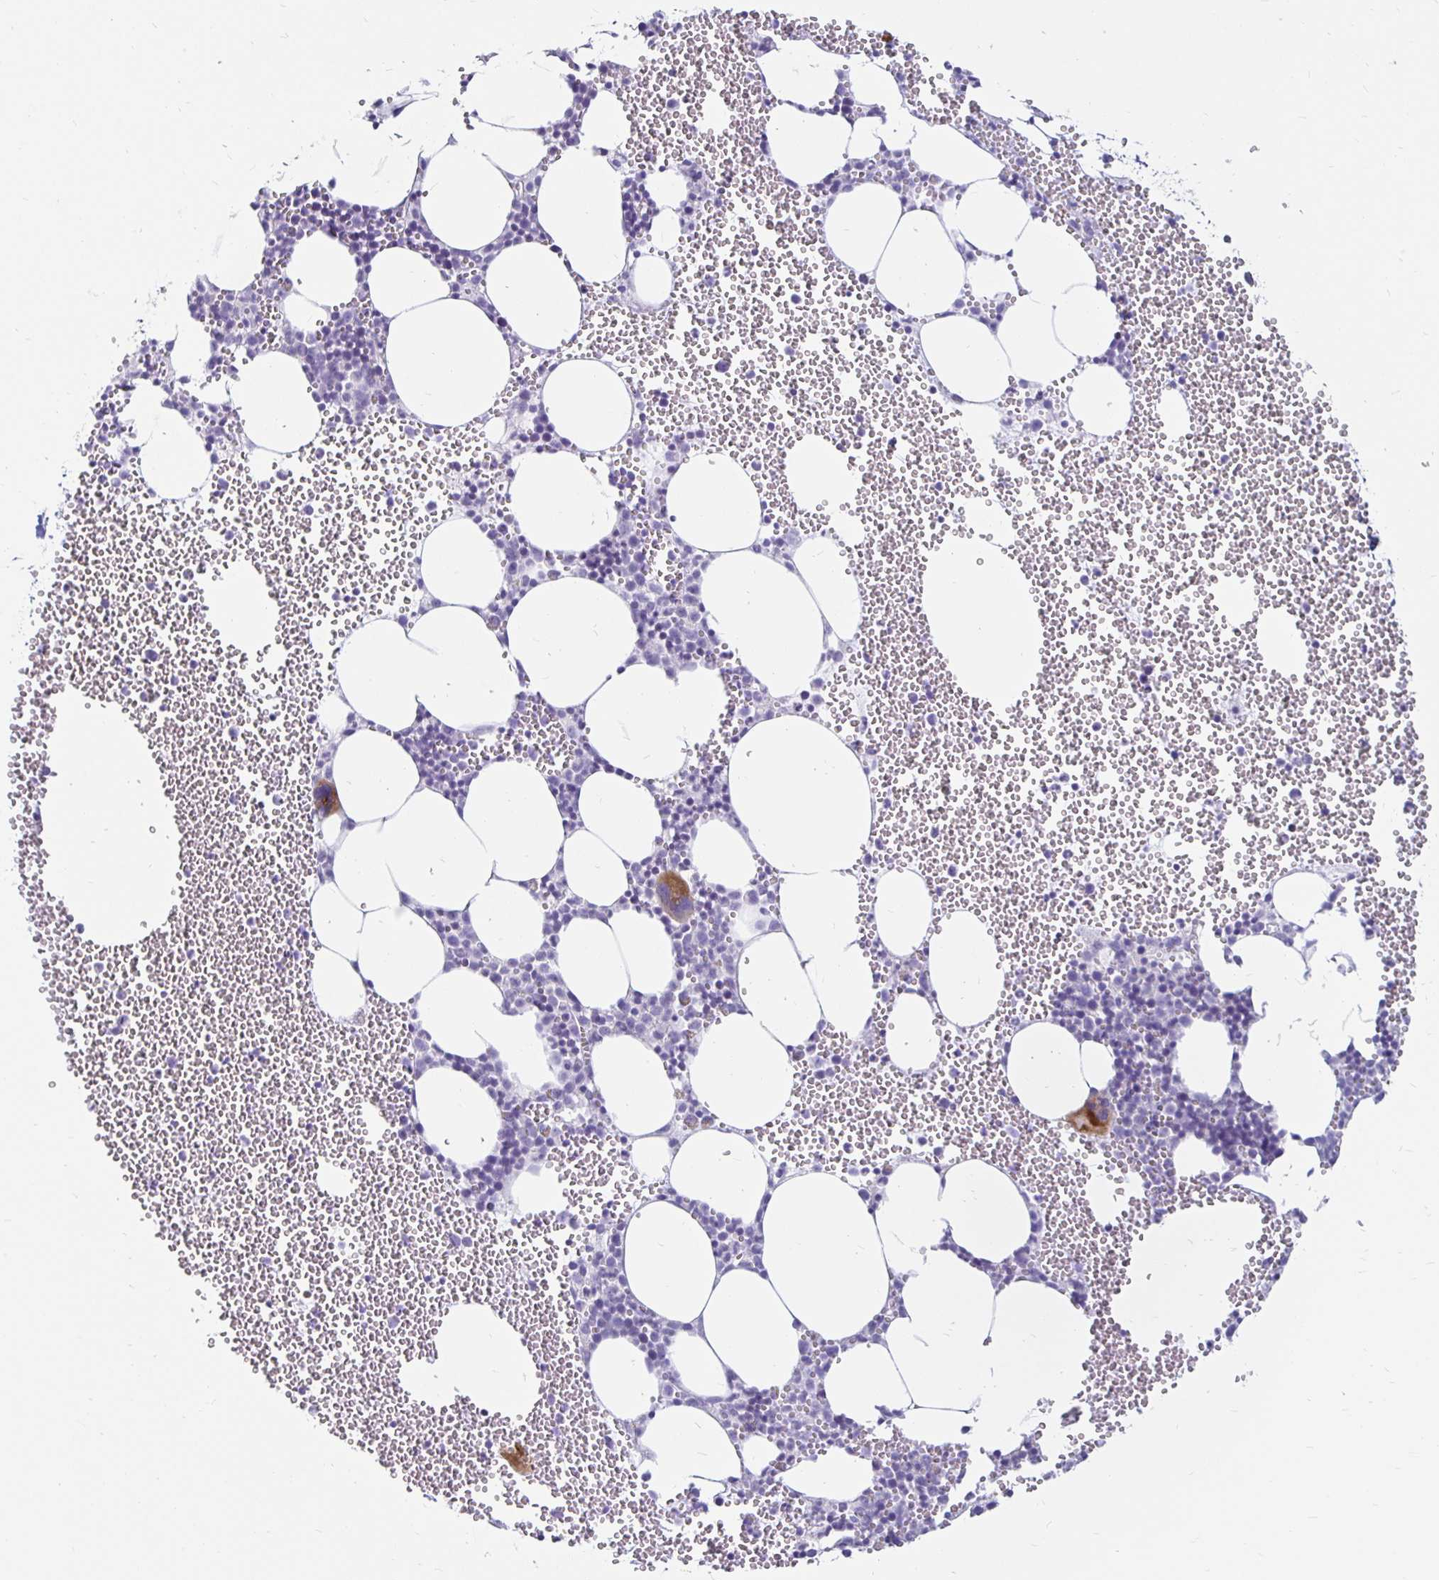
{"staining": {"intensity": "moderate", "quantity": "<25%", "location": "cytoplasmic/membranous"}, "tissue": "bone marrow", "cell_type": "Hematopoietic cells", "image_type": "normal", "snomed": [{"axis": "morphology", "description": "Normal tissue, NOS"}, {"axis": "topography", "description": "Bone marrow"}], "caption": "Immunohistochemical staining of benign bone marrow shows moderate cytoplasmic/membranous protein positivity in approximately <25% of hematopoietic cells.", "gene": "TIMP1", "patient": {"sex": "female", "age": 80}}